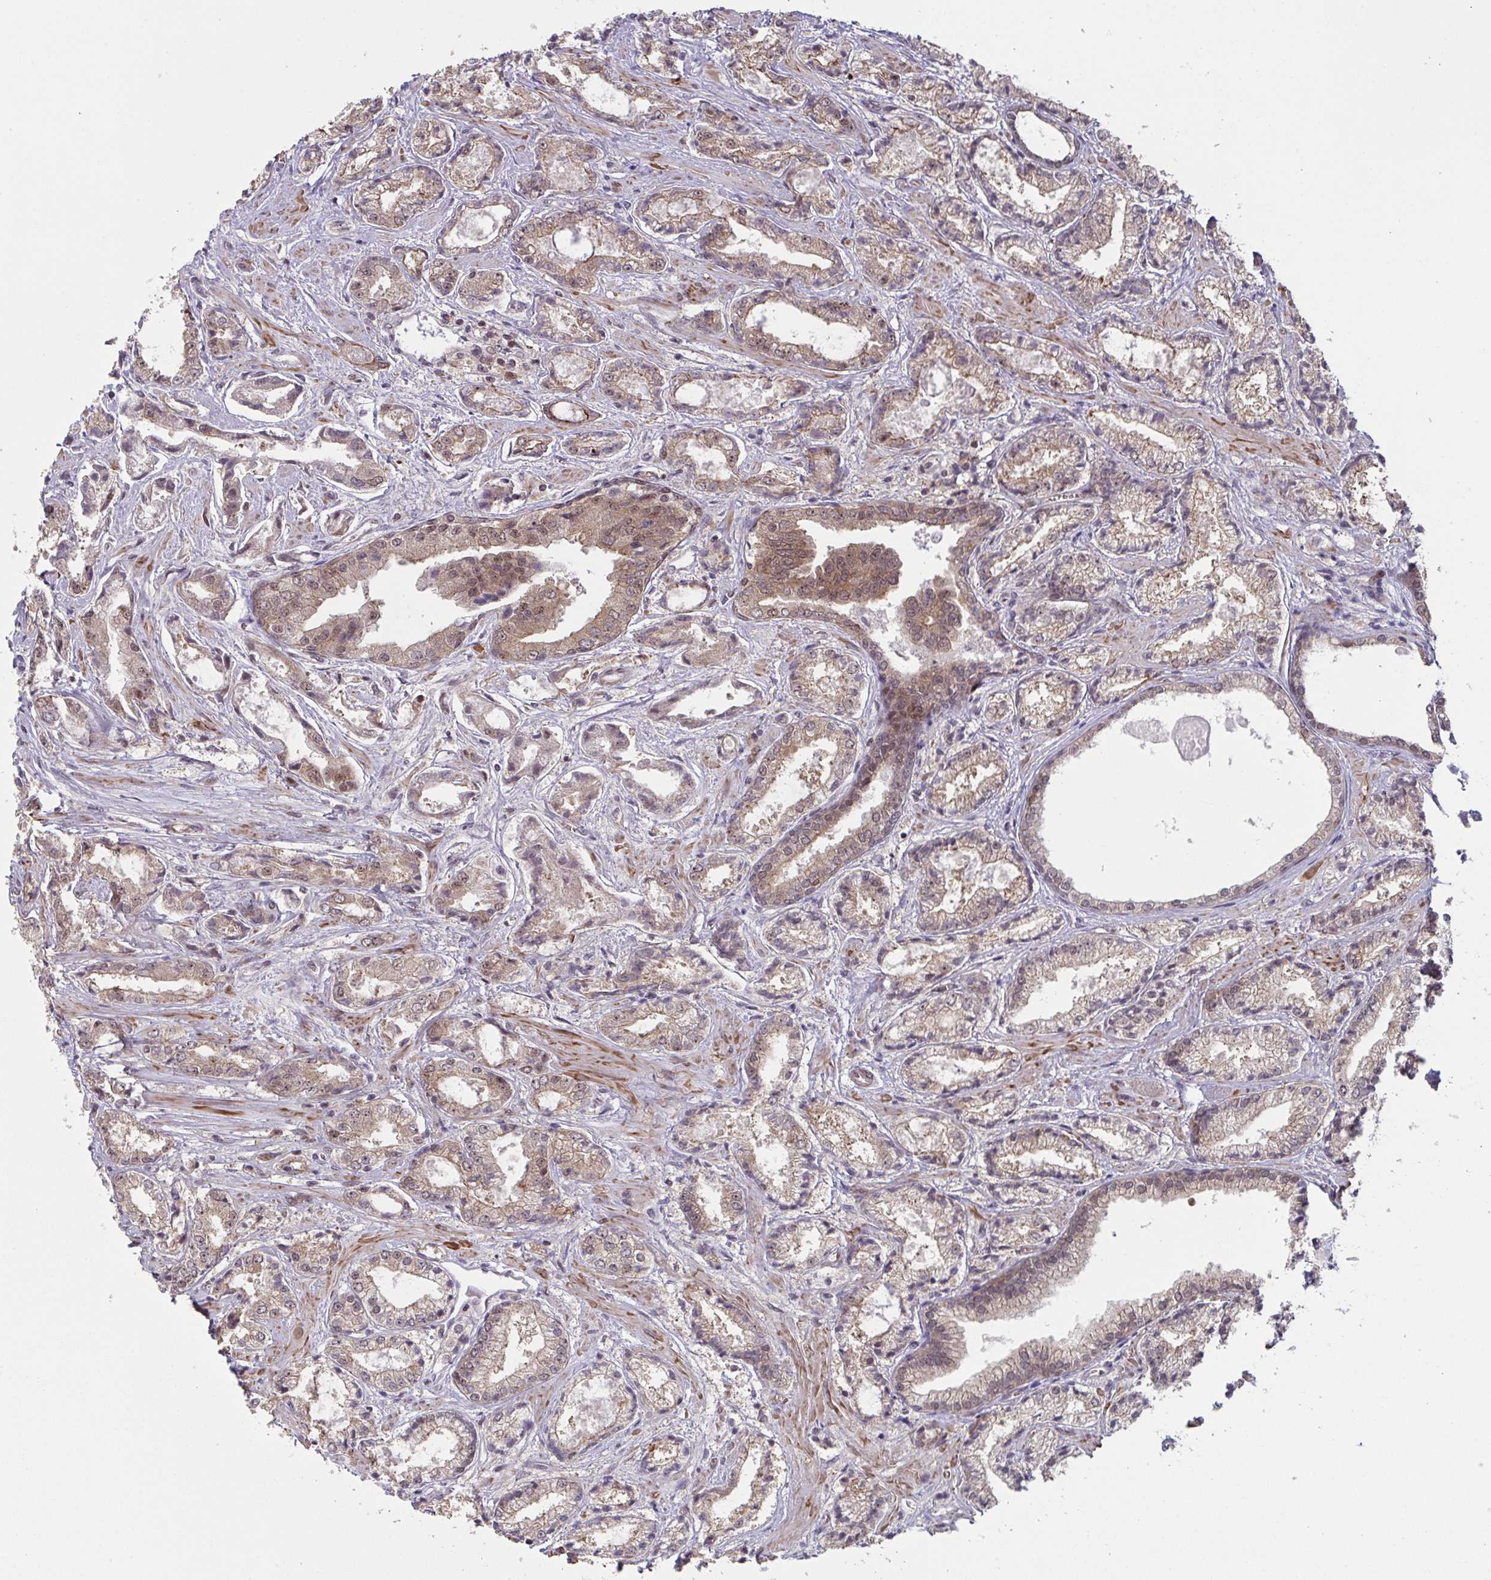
{"staining": {"intensity": "moderate", "quantity": ">75%", "location": "cytoplasmic/membranous,nuclear"}, "tissue": "prostate cancer", "cell_type": "Tumor cells", "image_type": "cancer", "snomed": [{"axis": "morphology", "description": "Adenocarcinoma, High grade"}, {"axis": "topography", "description": "Prostate"}], "caption": "Protein positivity by immunohistochemistry (IHC) demonstrates moderate cytoplasmic/membranous and nuclear positivity in about >75% of tumor cells in prostate adenocarcinoma (high-grade).", "gene": "NLRP13", "patient": {"sex": "male", "age": 64}}